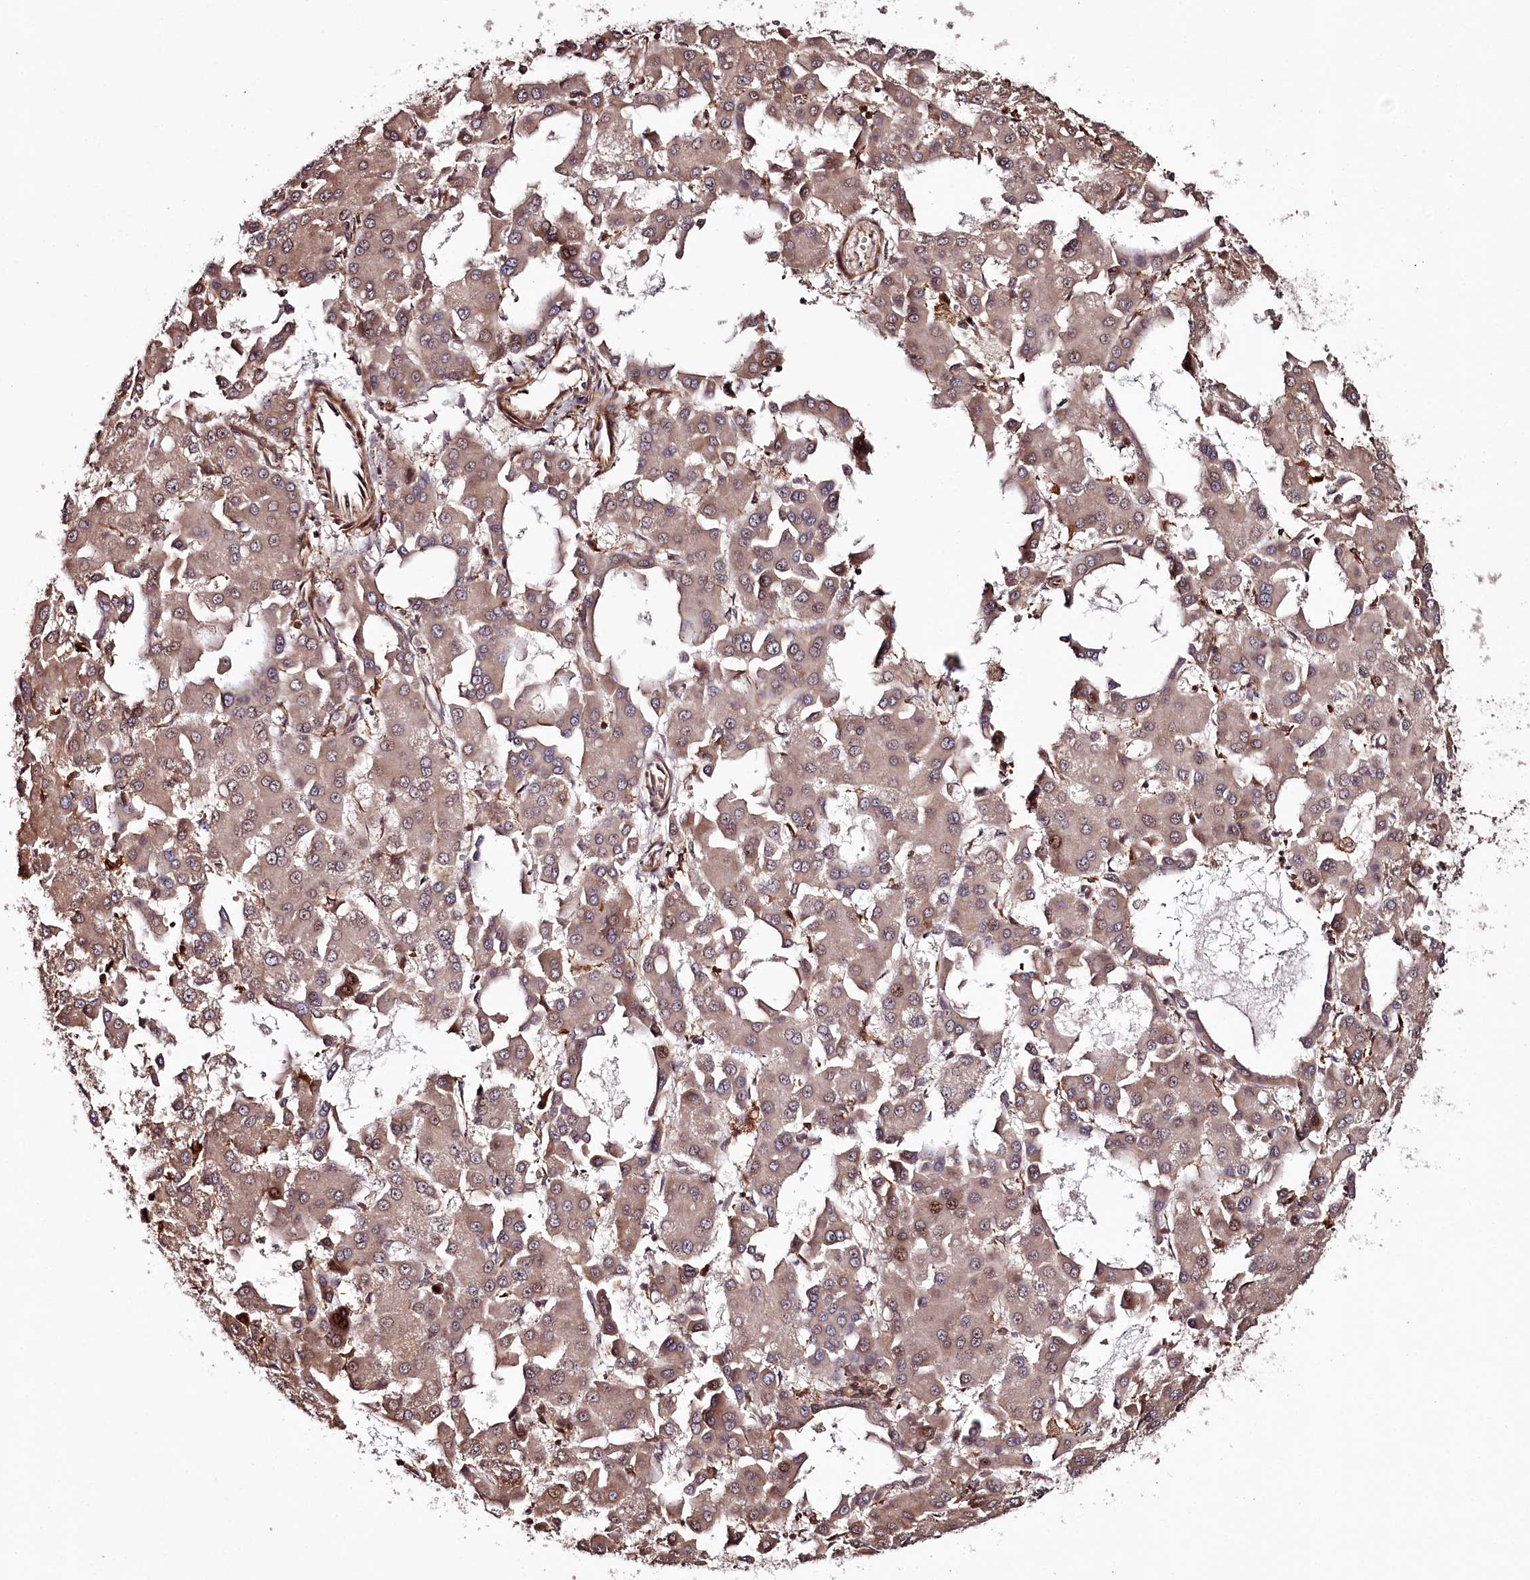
{"staining": {"intensity": "moderate", "quantity": ">75%", "location": "cytoplasmic/membranous,nuclear"}, "tissue": "liver cancer", "cell_type": "Tumor cells", "image_type": "cancer", "snomed": [{"axis": "morphology", "description": "Carcinoma, Hepatocellular, NOS"}, {"axis": "topography", "description": "Liver"}], "caption": "Protein expression analysis of liver cancer displays moderate cytoplasmic/membranous and nuclear positivity in about >75% of tumor cells. Immunohistochemistry (ihc) stains the protein of interest in brown and the nuclei are stained blue.", "gene": "KIF14", "patient": {"sex": "male", "age": 47}}